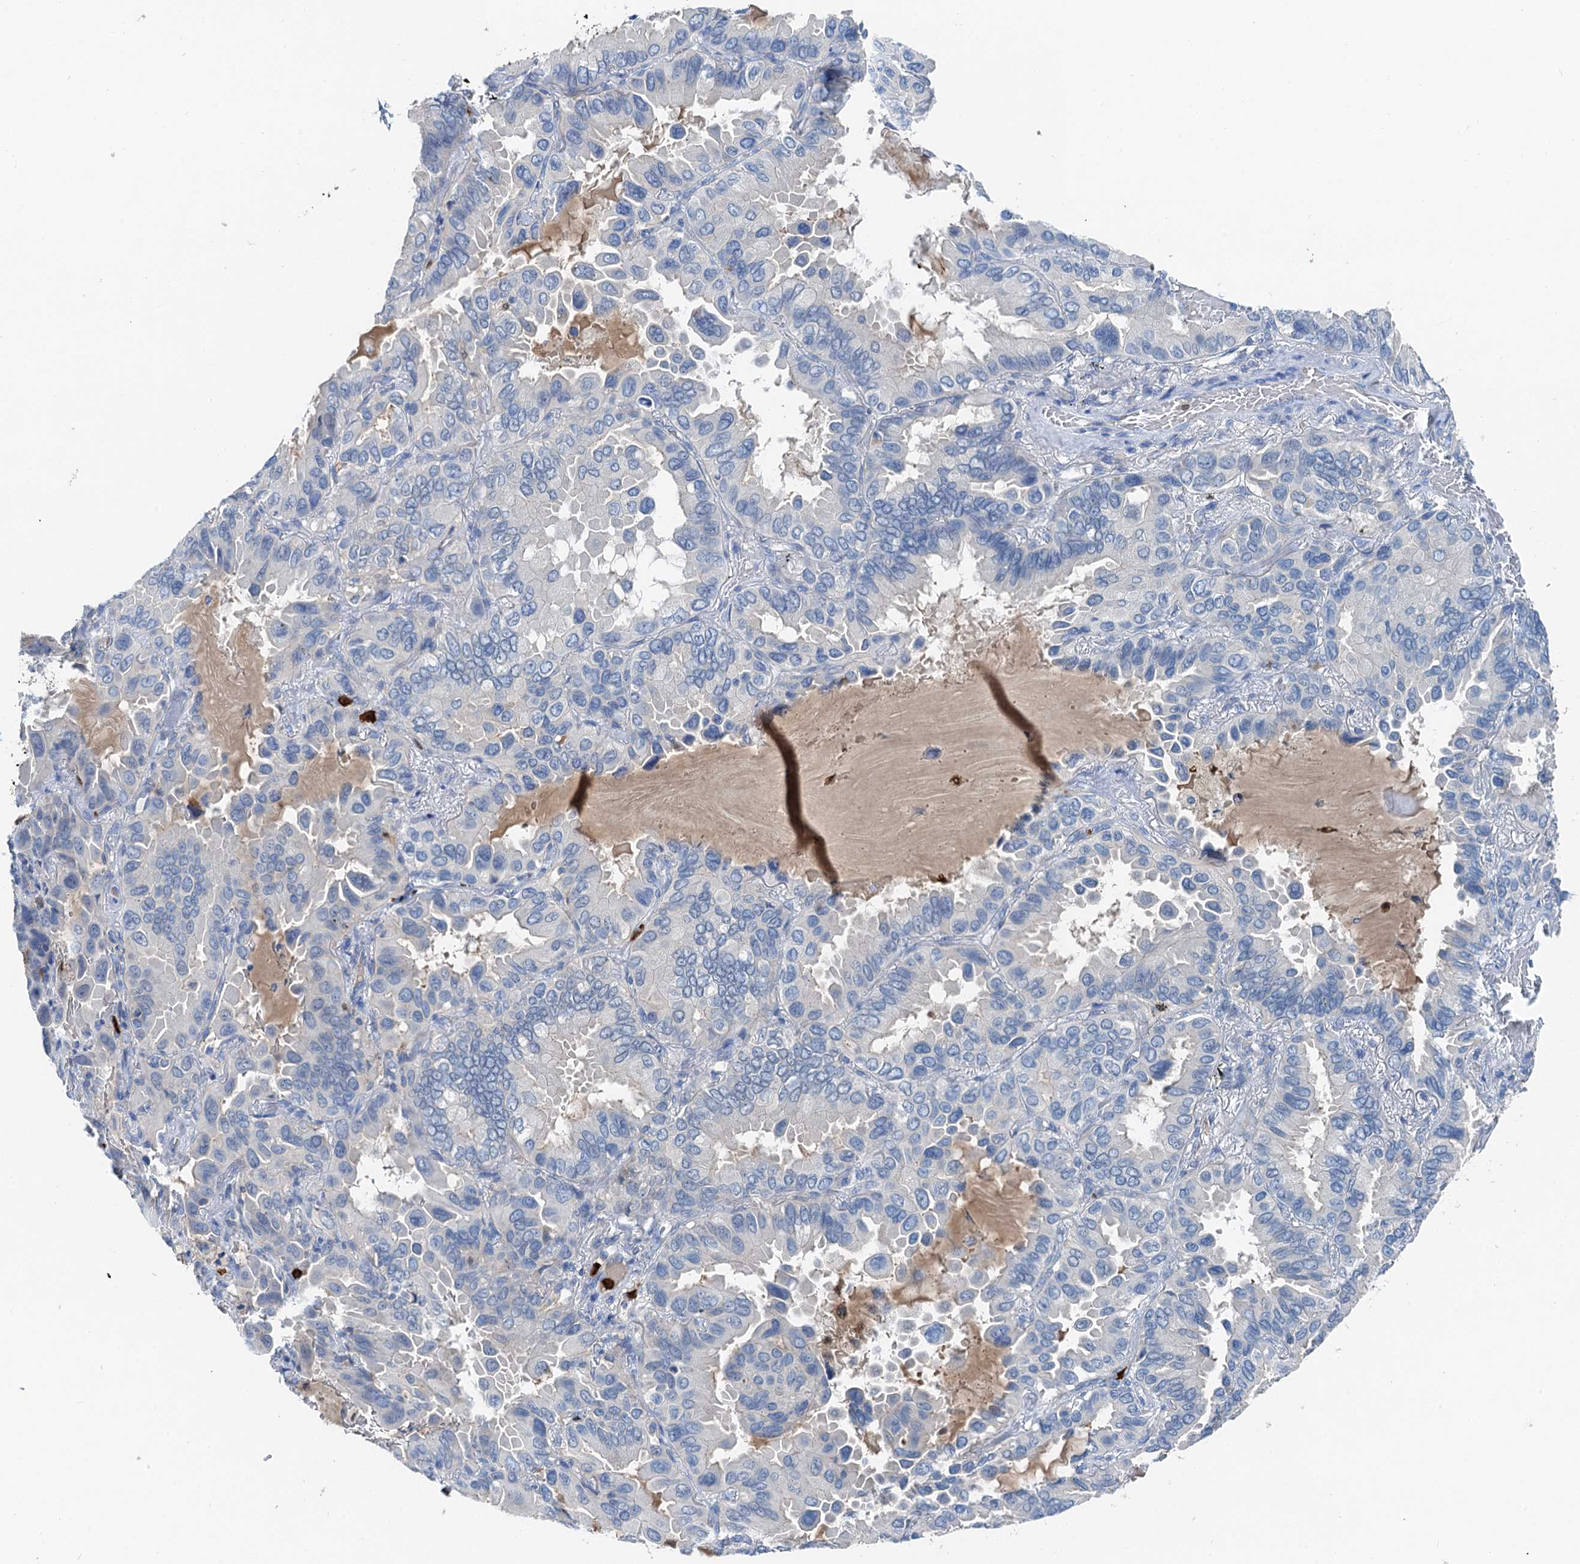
{"staining": {"intensity": "negative", "quantity": "none", "location": "none"}, "tissue": "lung cancer", "cell_type": "Tumor cells", "image_type": "cancer", "snomed": [{"axis": "morphology", "description": "Adenocarcinoma, NOS"}, {"axis": "topography", "description": "Lung"}], "caption": "An image of adenocarcinoma (lung) stained for a protein reveals no brown staining in tumor cells.", "gene": "OTOA", "patient": {"sex": "male", "age": 64}}